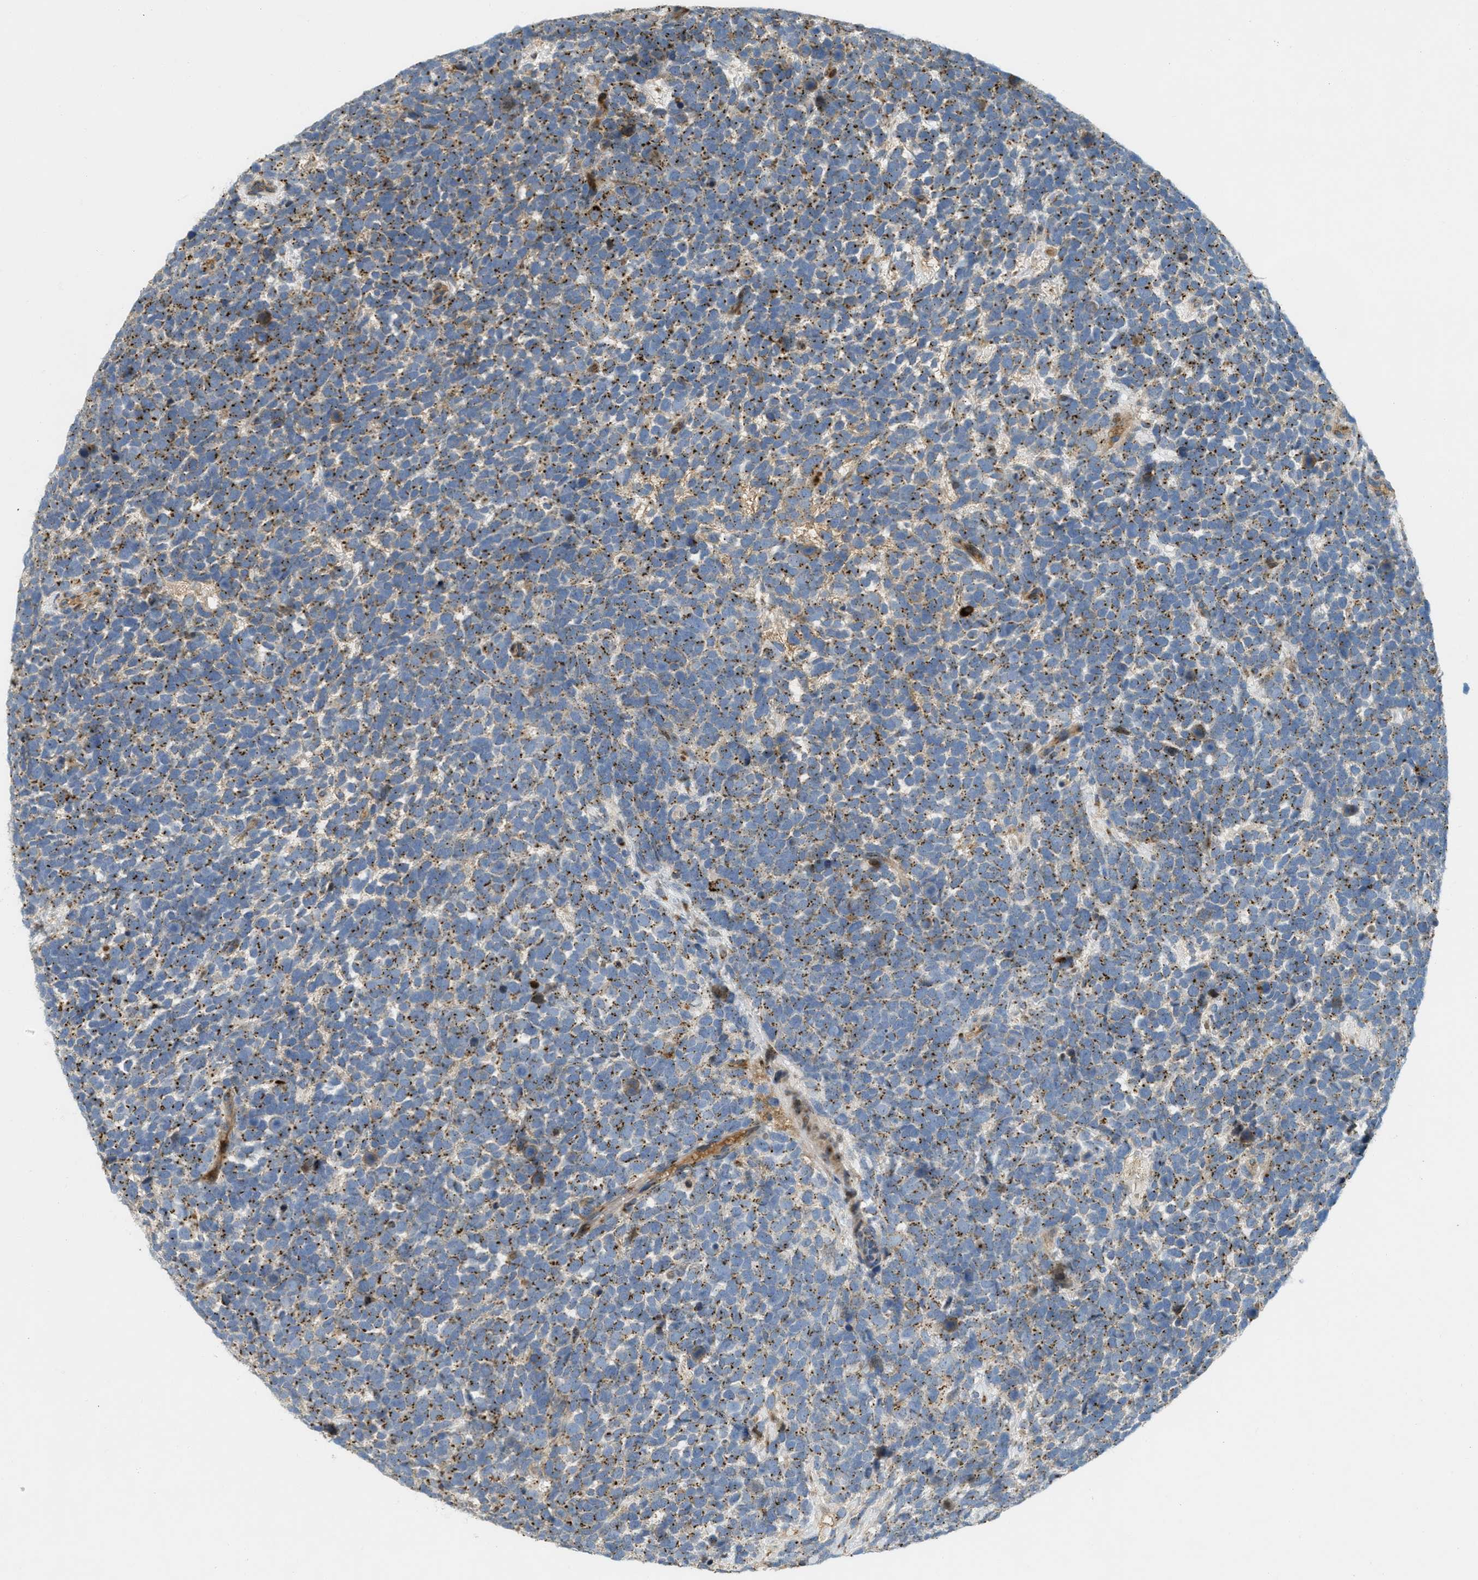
{"staining": {"intensity": "strong", "quantity": ">75%", "location": "cytoplasmic/membranous"}, "tissue": "urothelial cancer", "cell_type": "Tumor cells", "image_type": "cancer", "snomed": [{"axis": "morphology", "description": "Urothelial carcinoma, High grade"}, {"axis": "topography", "description": "Urinary bladder"}], "caption": "Strong cytoplasmic/membranous positivity is identified in approximately >75% of tumor cells in urothelial cancer.", "gene": "ZFPL1", "patient": {"sex": "female", "age": 82}}